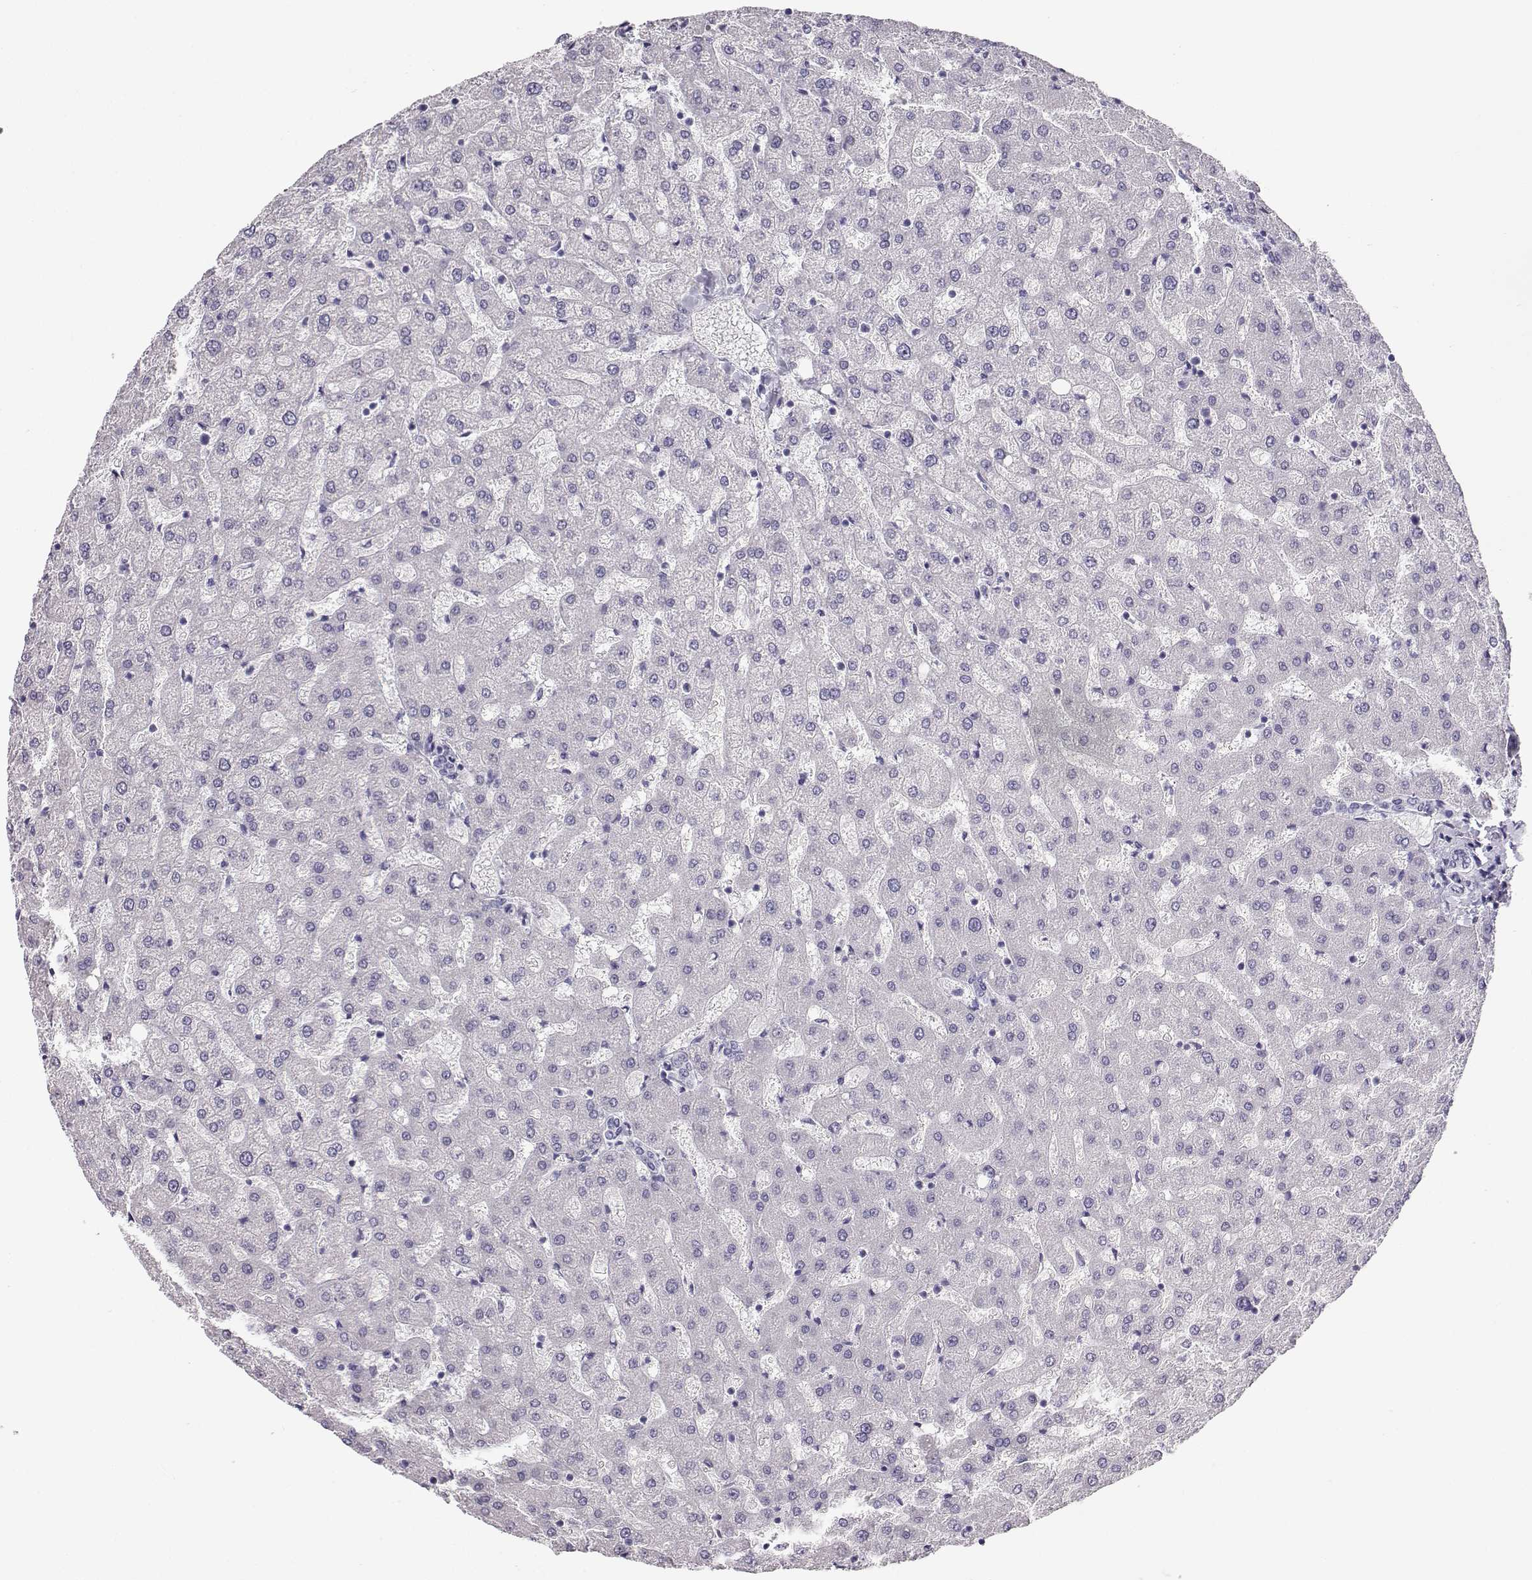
{"staining": {"intensity": "negative", "quantity": "none", "location": "none"}, "tissue": "liver", "cell_type": "Cholangiocytes", "image_type": "normal", "snomed": [{"axis": "morphology", "description": "Normal tissue, NOS"}, {"axis": "topography", "description": "Liver"}], "caption": "Immunohistochemistry of unremarkable liver displays no expression in cholangiocytes. (Brightfield microscopy of DAB (3,3'-diaminobenzidine) immunohistochemistry at high magnification).", "gene": "AVP", "patient": {"sex": "female", "age": 50}}